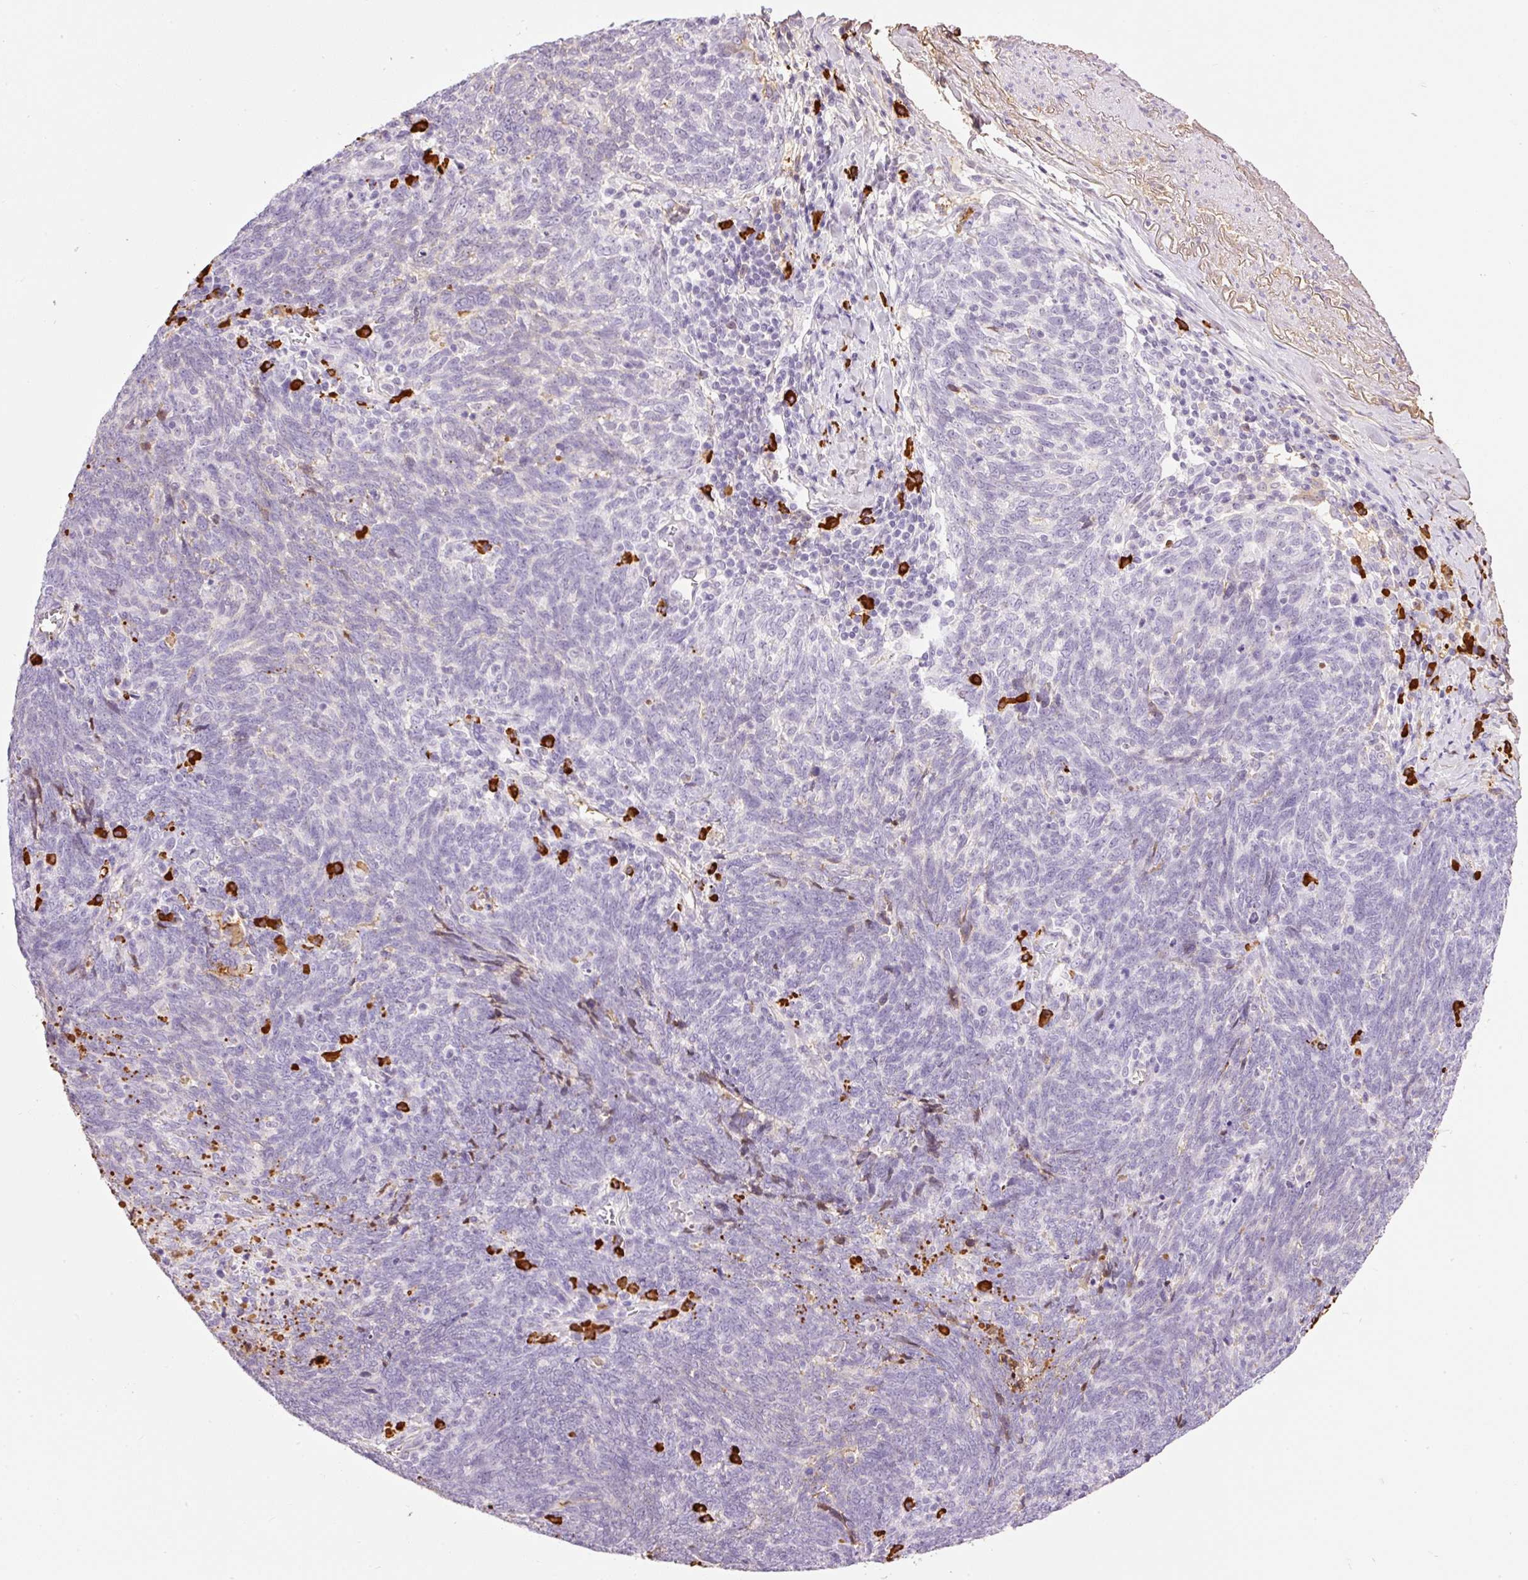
{"staining": {"intensity": "negative", "quantity": "none", "location": "none"}, "tissue": "lung cancer", "cell_type": "Tumor cells", "image_type": "cancer", "snomed": [{"axis": "morphology", "description": "Squamous cell carcinoma, NOS"}, {"axis": "topography", "description": "Lung"}], "caption": "This is a micrograph of immunohistochemistry (IHC) staining of squamous cell carcinoma (lung), which shows no expression in tumor cells. (Stains: DAB immunohistochemistry with hematoxylin counter stain, Microscopy: brightfield microscopy at high magnification).", "gene": "PRPF38B", "patient": {"sex": "female", "age": 72}}